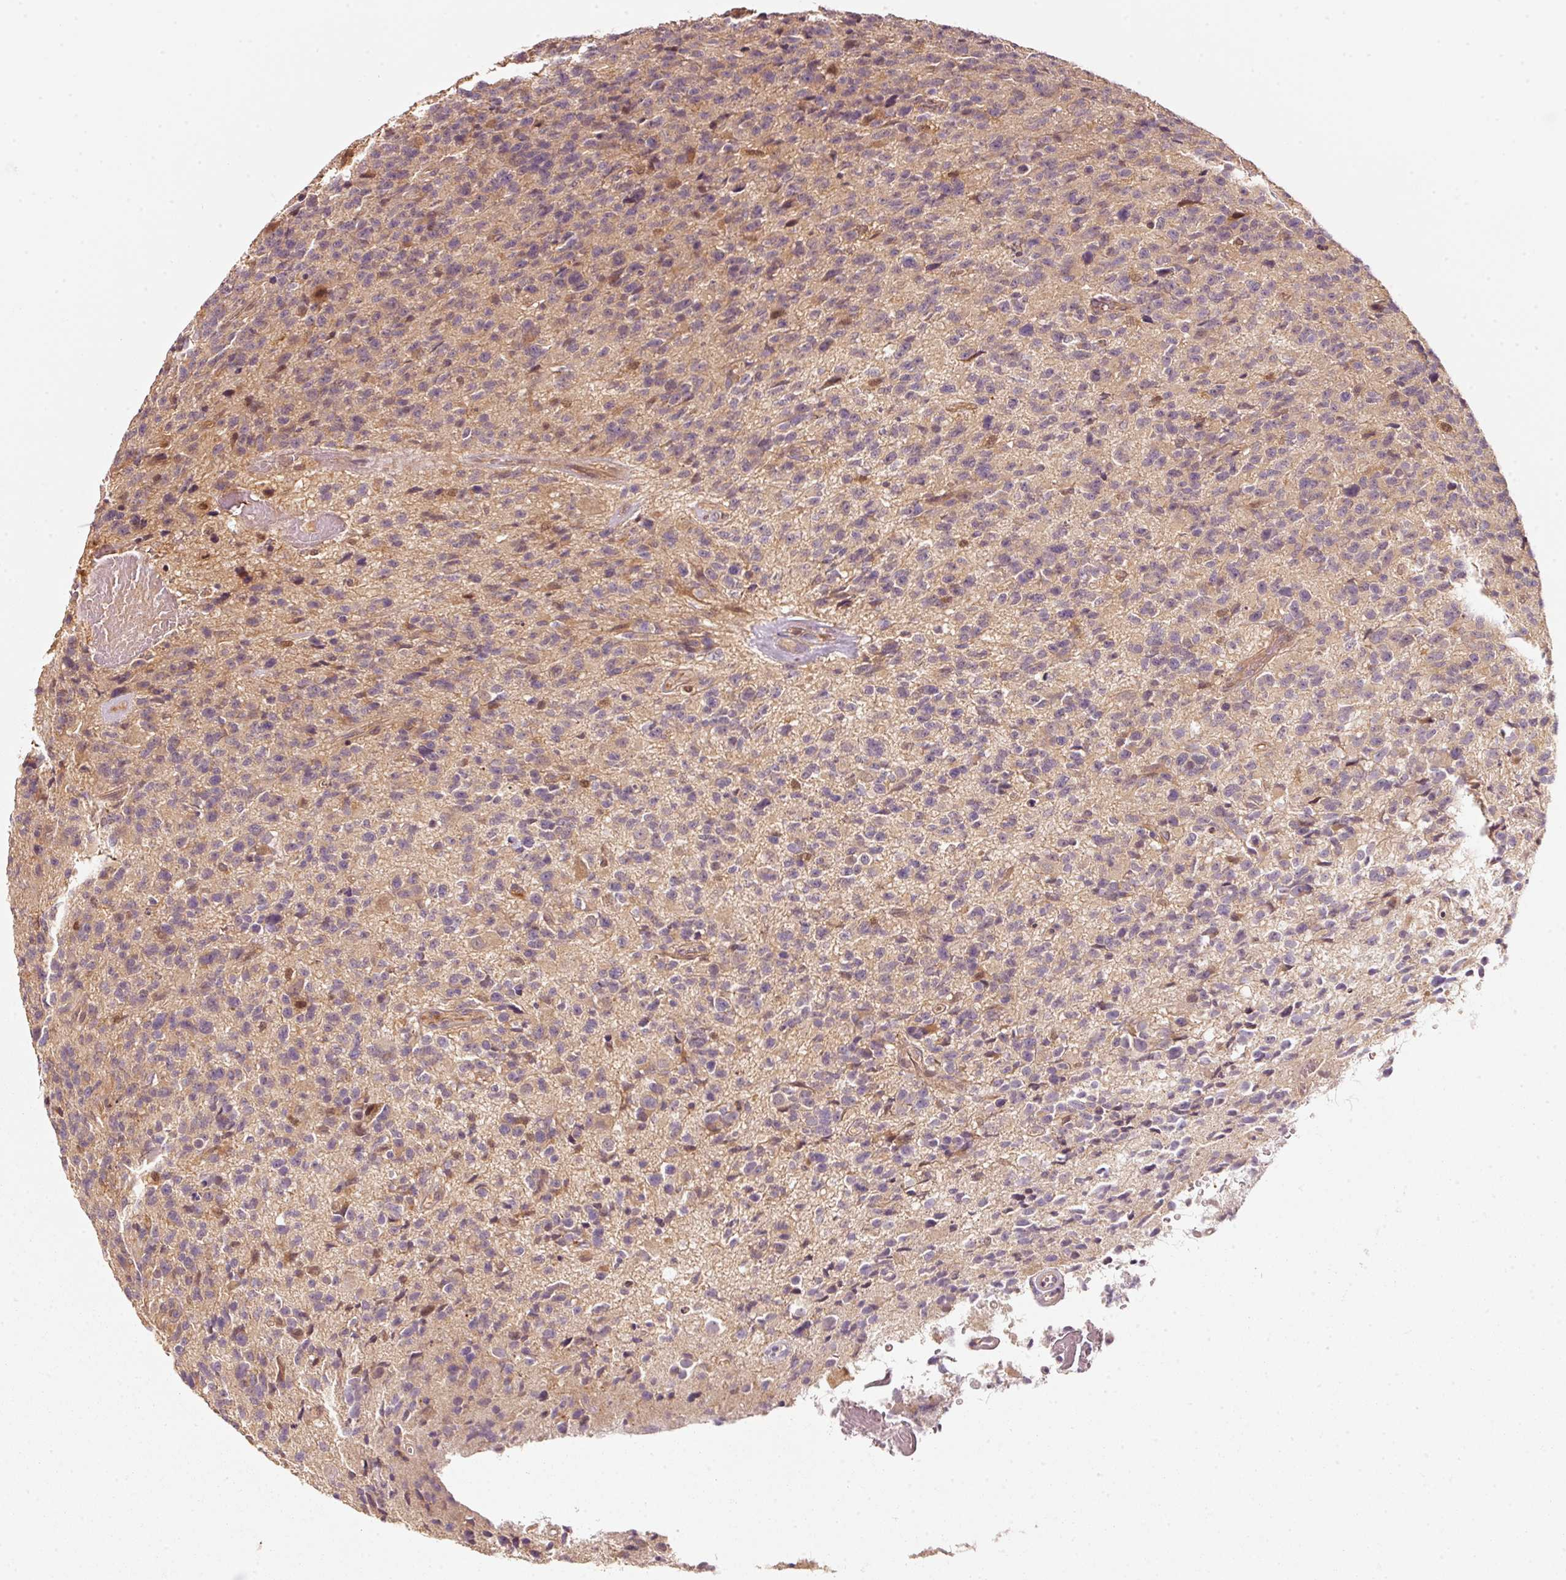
{"staining": {"intensity": "weak", "quantity": "<25%", "location": "cytoplasmic/membranous"}, "tissue": "glioma", "cell_type": "Tumor cells", "image_type": "cancer", "snomed": [{"axis": "morphology", "description": "Glioma, malignant, High grade"}, {"axis": "topography", "description": "Brain"}], "caption": "High power microscopy histopathology image of an IHC image of glioma, revealing no significant expression in tumor cells.", "gene": "RRAS2", "patient": {"sex": "male", "age": 76}}